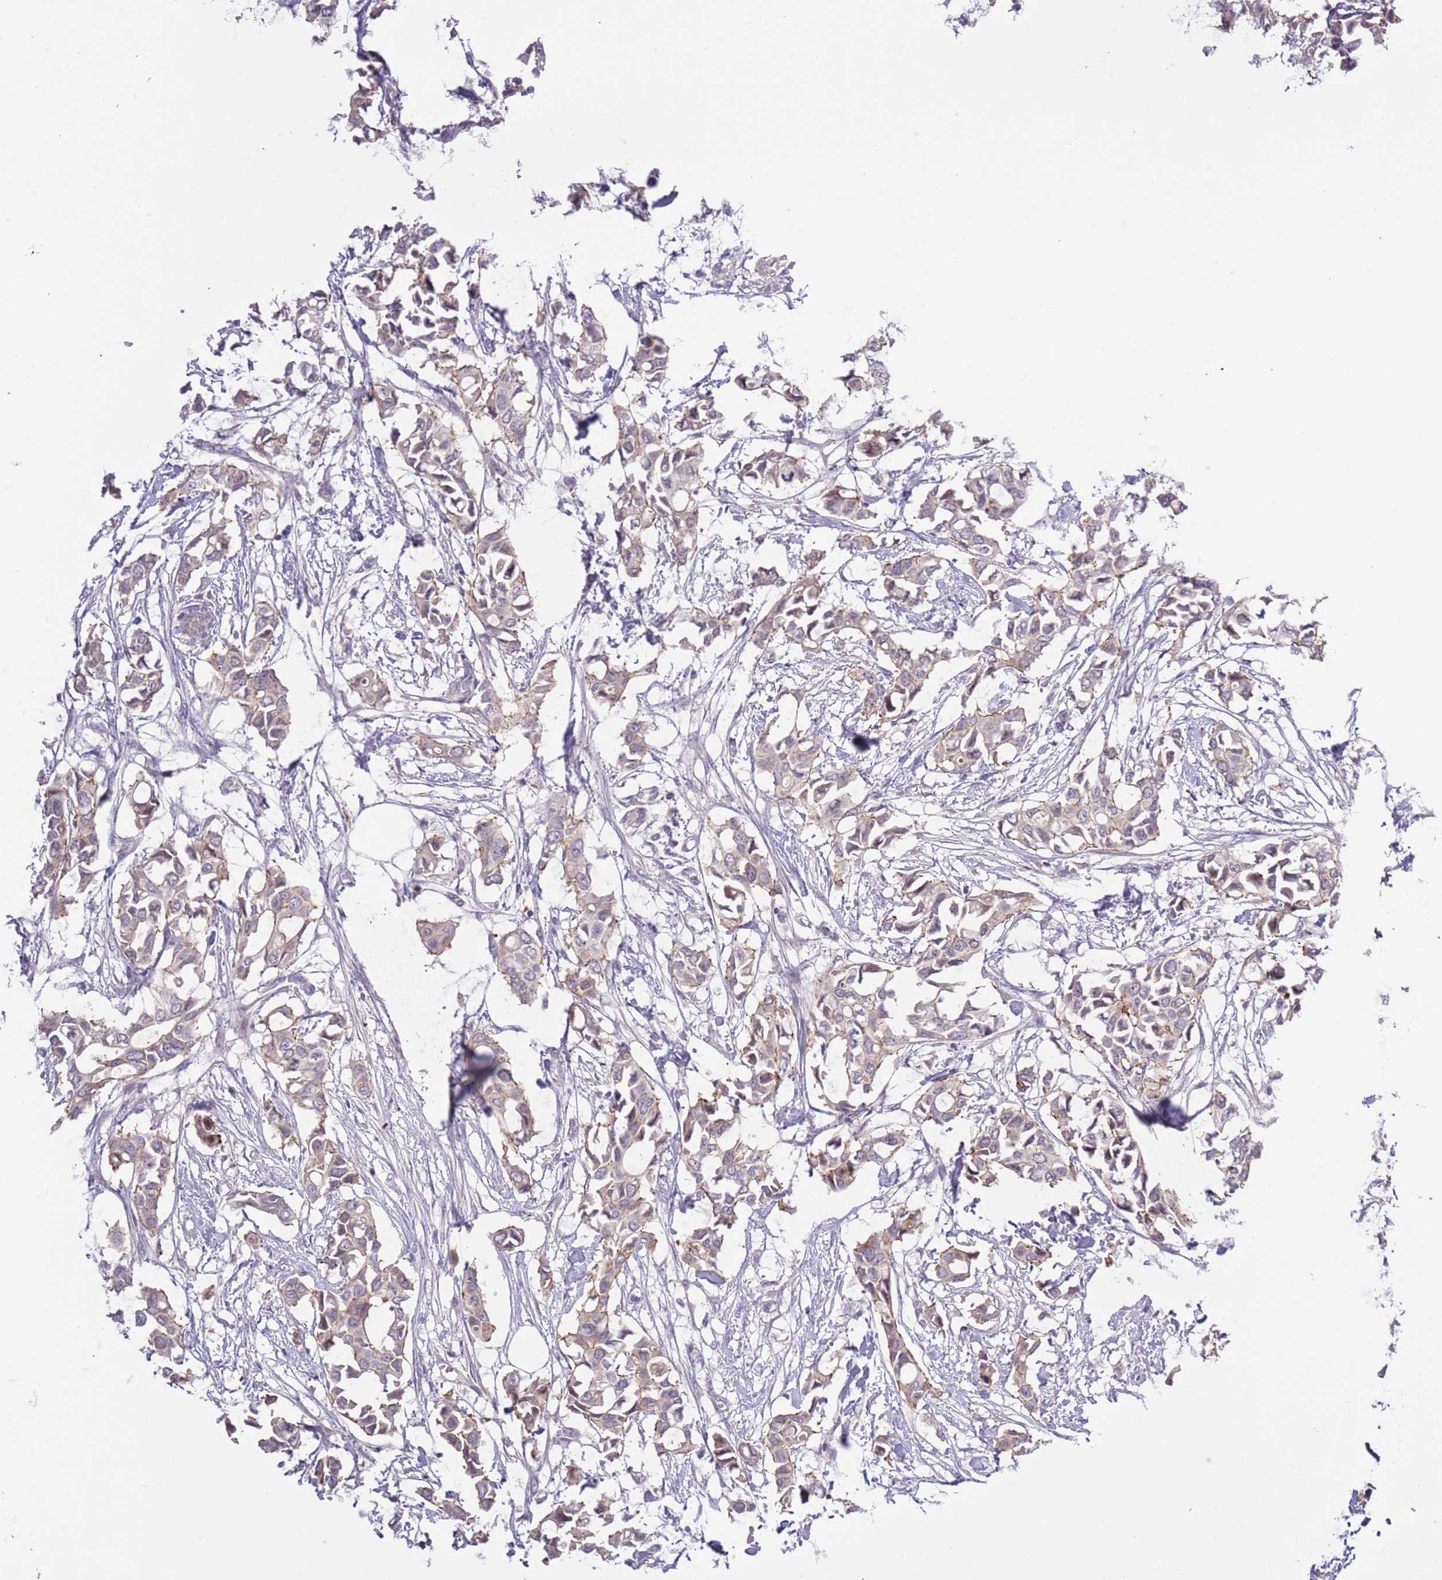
{"staining": {"intensity": "weak", "quantity": ">75%", "location": "cytoplasmic/membranous"}, "tissue": "breast cancer", "cell_type": "Tumor cells", "image_type": "cancer", "snomed": [{"axis": "morphology", "description": "Duct carcinoma"}, {"axis": "topography", "description": "Breast"}], "caption": "An immunohistochemistry micrograph of tumor tissue is shown. Protein staining in brown highlights weak cytoplasmic/membranous positivity in breast invasive ductal carcinoma within tumor cells.", "gene": "SHROOM3", "patient": {"sex": "female", "age": 41}}